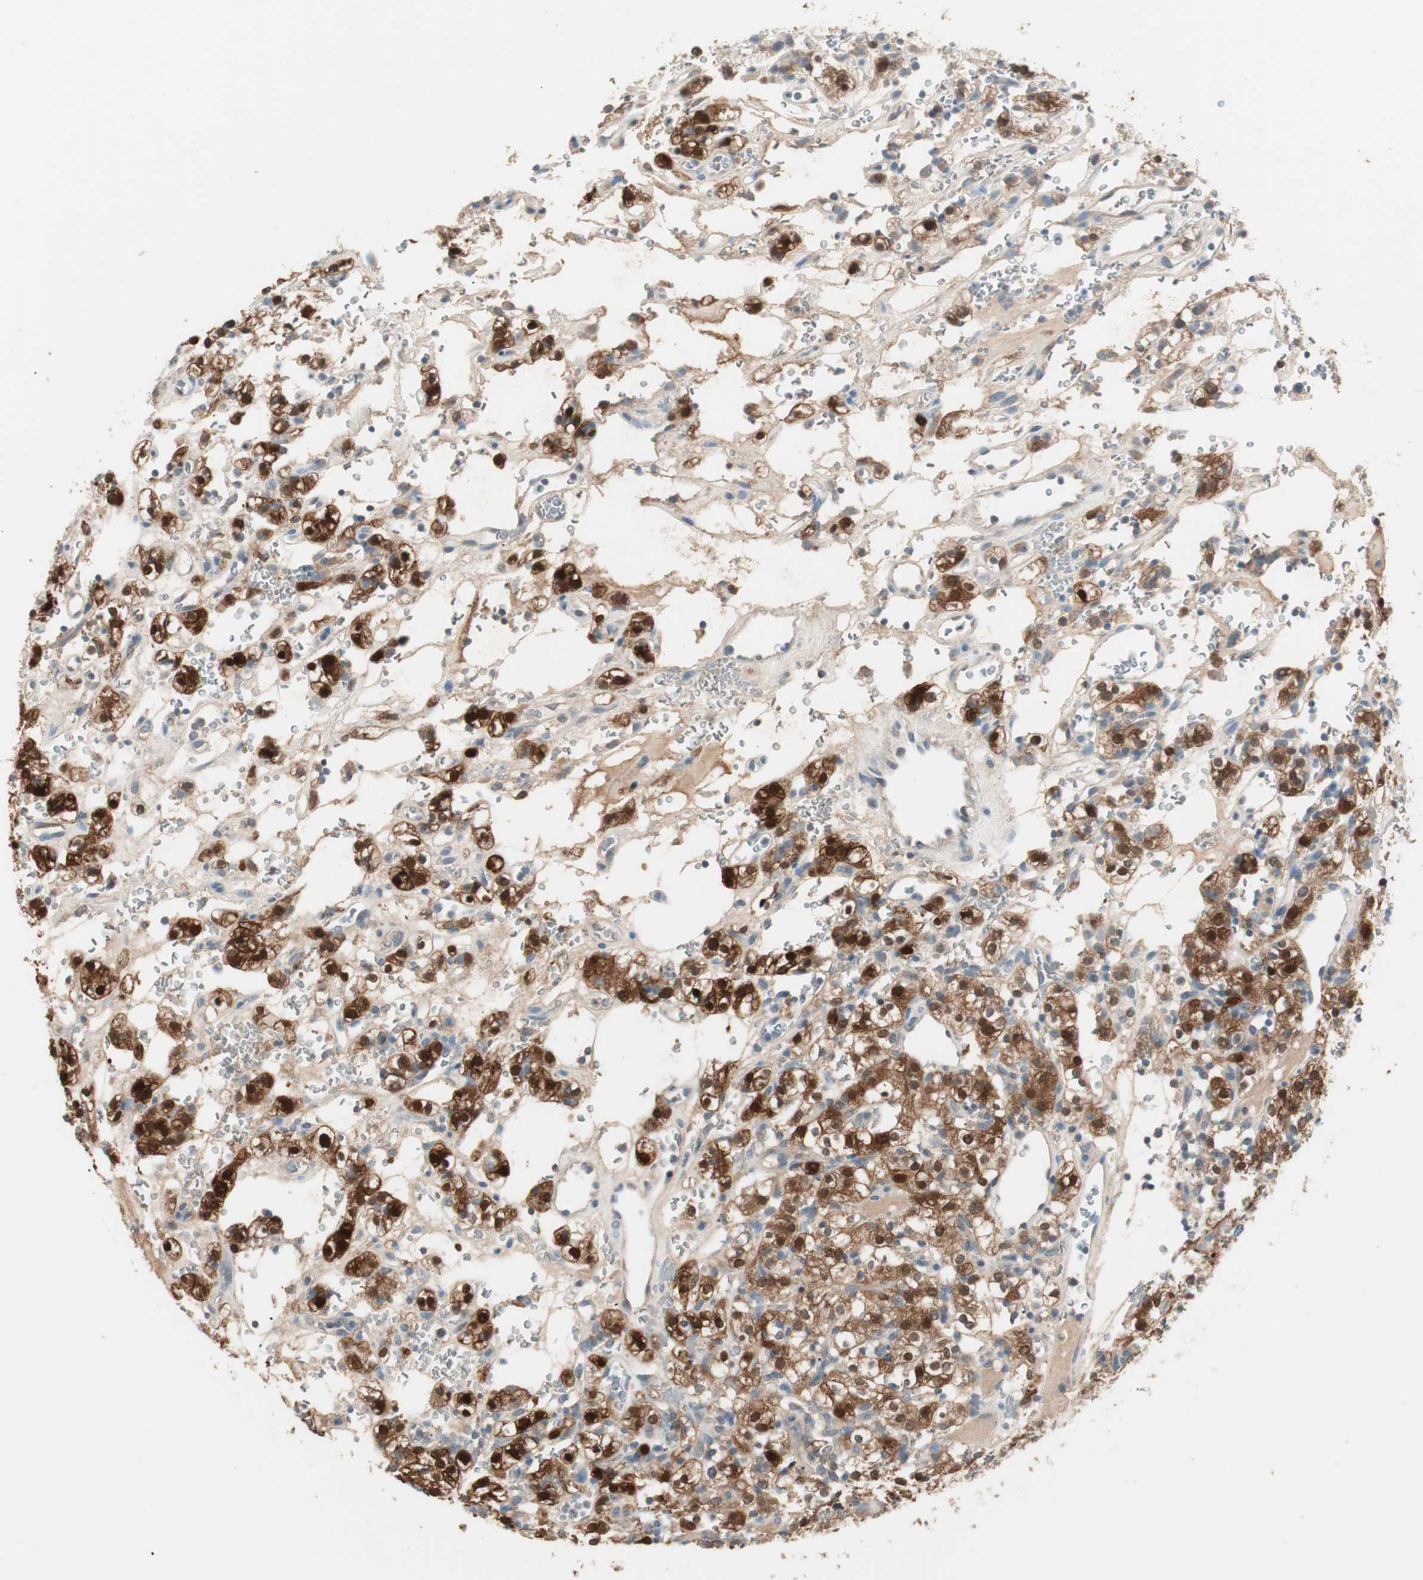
{"staining": {"intensity": "strong", "quantity": ">75%", "location": "cytoplasmic/membranous,nuclear"}, "tissue": "renal cancer", "cell_type": "Tumor cells", "image_type": "cancer", "snomed": [{"axis": "morphology", "description": "Normal tissue, NOS"}, {"axis": "morphology", "description": "Adenocarcinoma, NOS"}, {"axis": "topography", "description": "Kidney"}], "caption": "A photomicrograph of renal cancer stained for a protein demonstrates strong cytoplasmic/membranous and nuclear brown staining in tumor cells.", "gene": "KHK", "patient": {"sex": "female", "age": 72}}